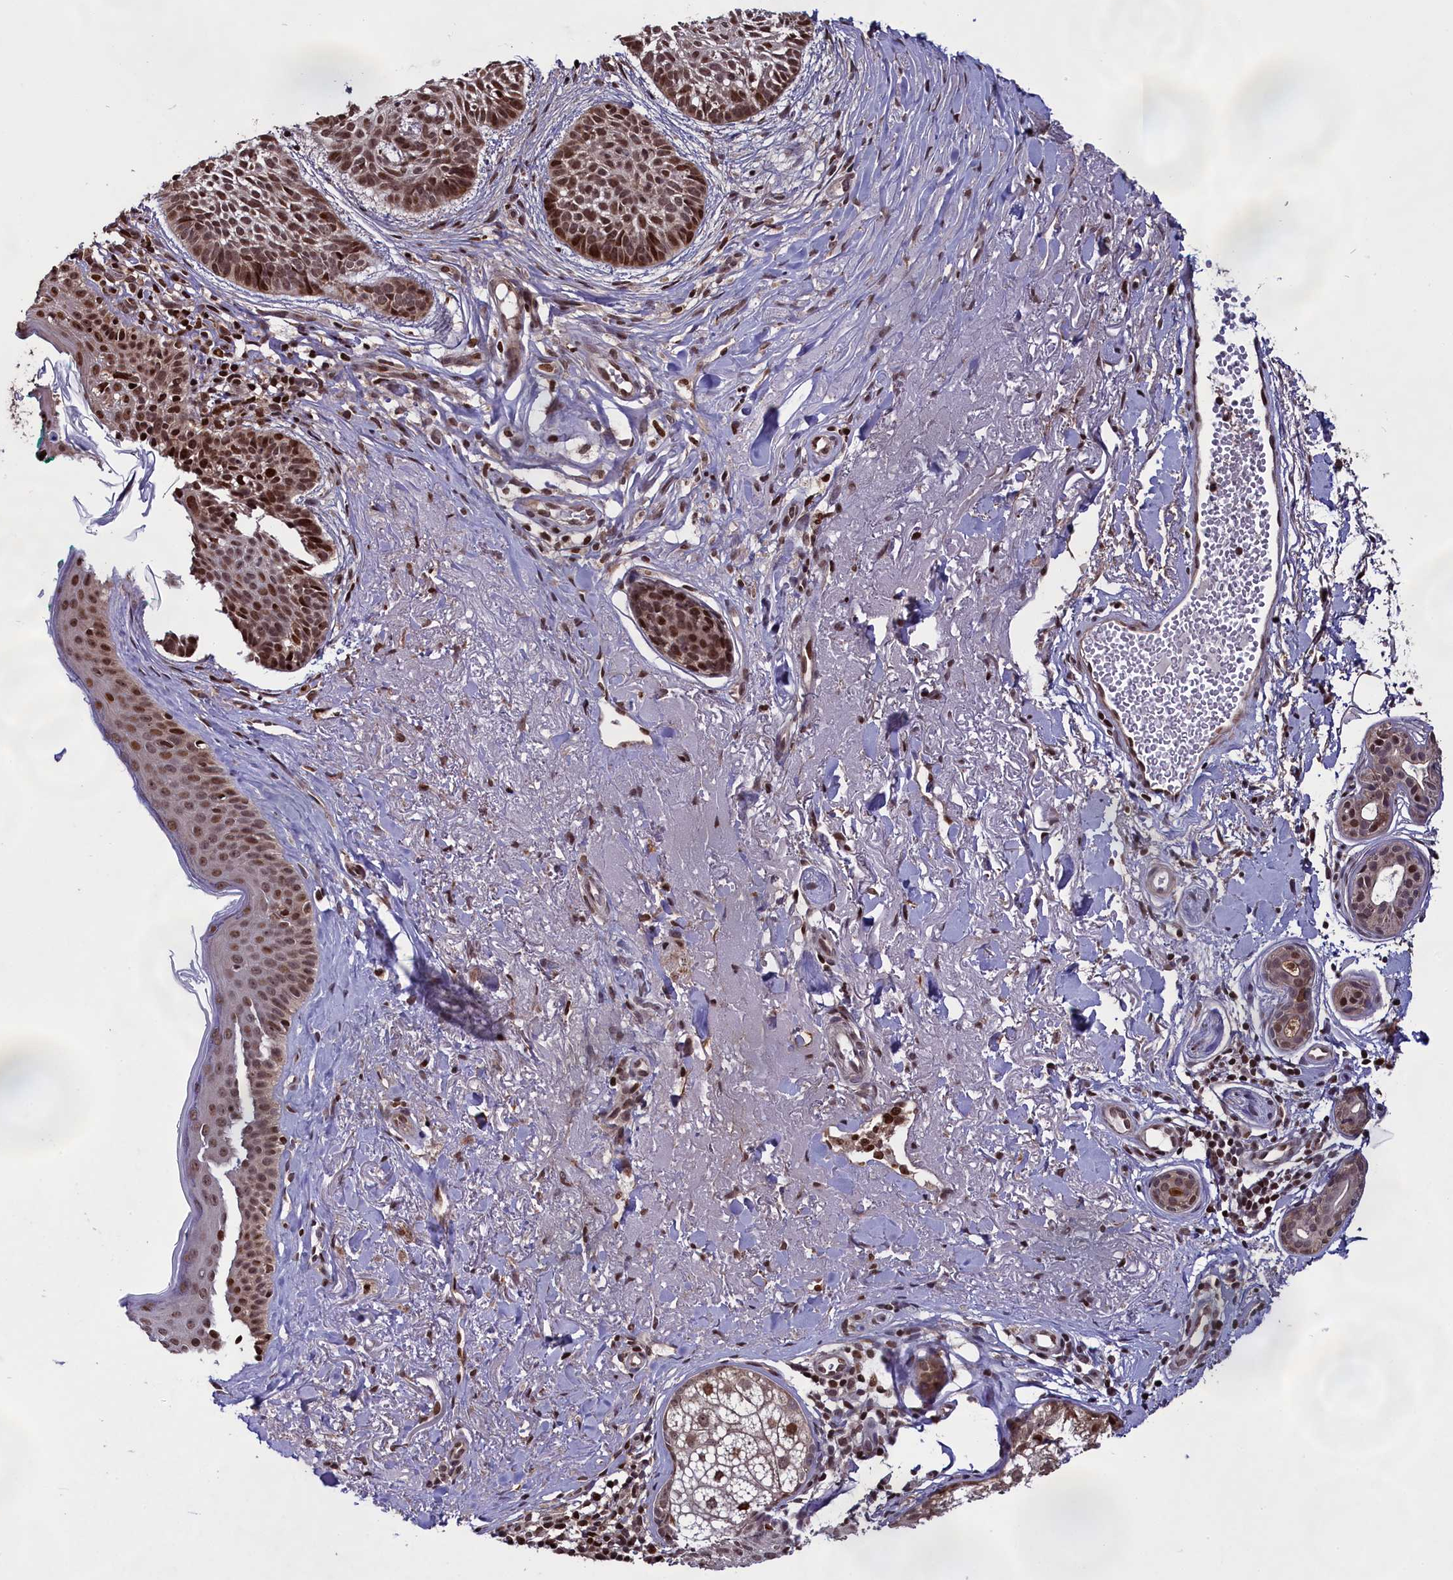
{"staining": {"intensity": "moderate", "quantity": ">75%", "location": "nuclear"}, "tissue": "skin cancer", "cell_type": "Tumor cells", "image_type": "cancer", "snomed": [{"axis": "morphology", "description": "Basal cell carcinoma"}, {"axis": "topography", "description": "Skin"}], "caption": "Immunohistochemical staining of human skin basal cell carcinoma shows medium levels of moderate nuclear positivity in approximately >75% of tumor cells.", "gene": "RELB", "patient": {"sex": "male", "age": 71}}